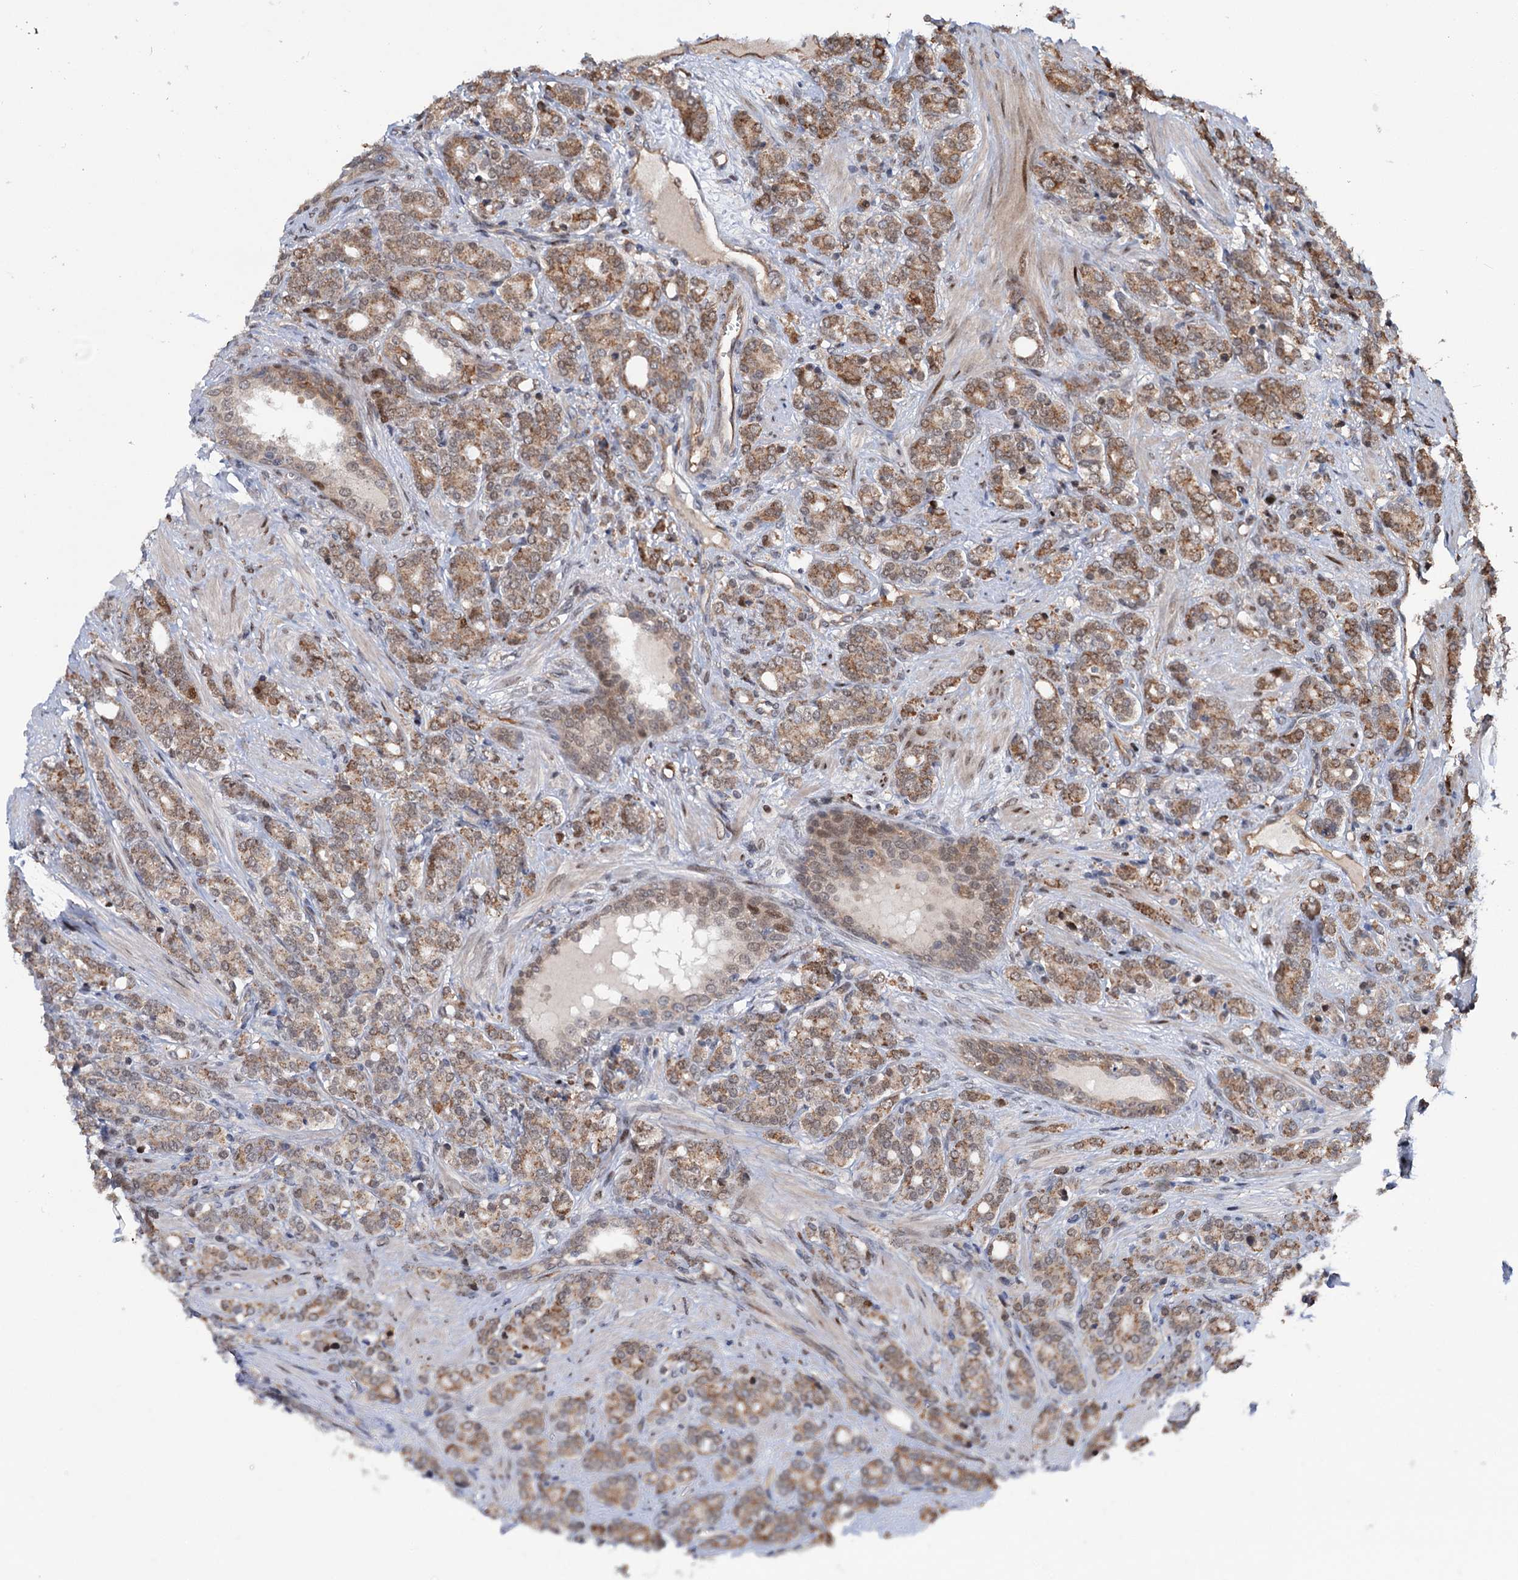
{"staining": {"intensity": "moderate", "quantity": ">75%", "location": "cytoplasmic/membranous"}, "tissue": "prostate cancer", "cell_type": "Tumor cells", "image_type": "cancer", "snomed": [{"axis": "morphology", "description": "Adenocarcinoma, High grade"}, {"axis": "topography", "description": "Prostate"}], "caption": "Immunohistochemistry (IHC) photomicrograph of prostate adenocarcinoma (high-grade) stained for a protein (brown), which displays medium levels of moderate cytoplasmic/membranous staining in about >75% of tumor cells.", "gene": "NCAPD2", "patient": {"sex": "male", "age": 62}}